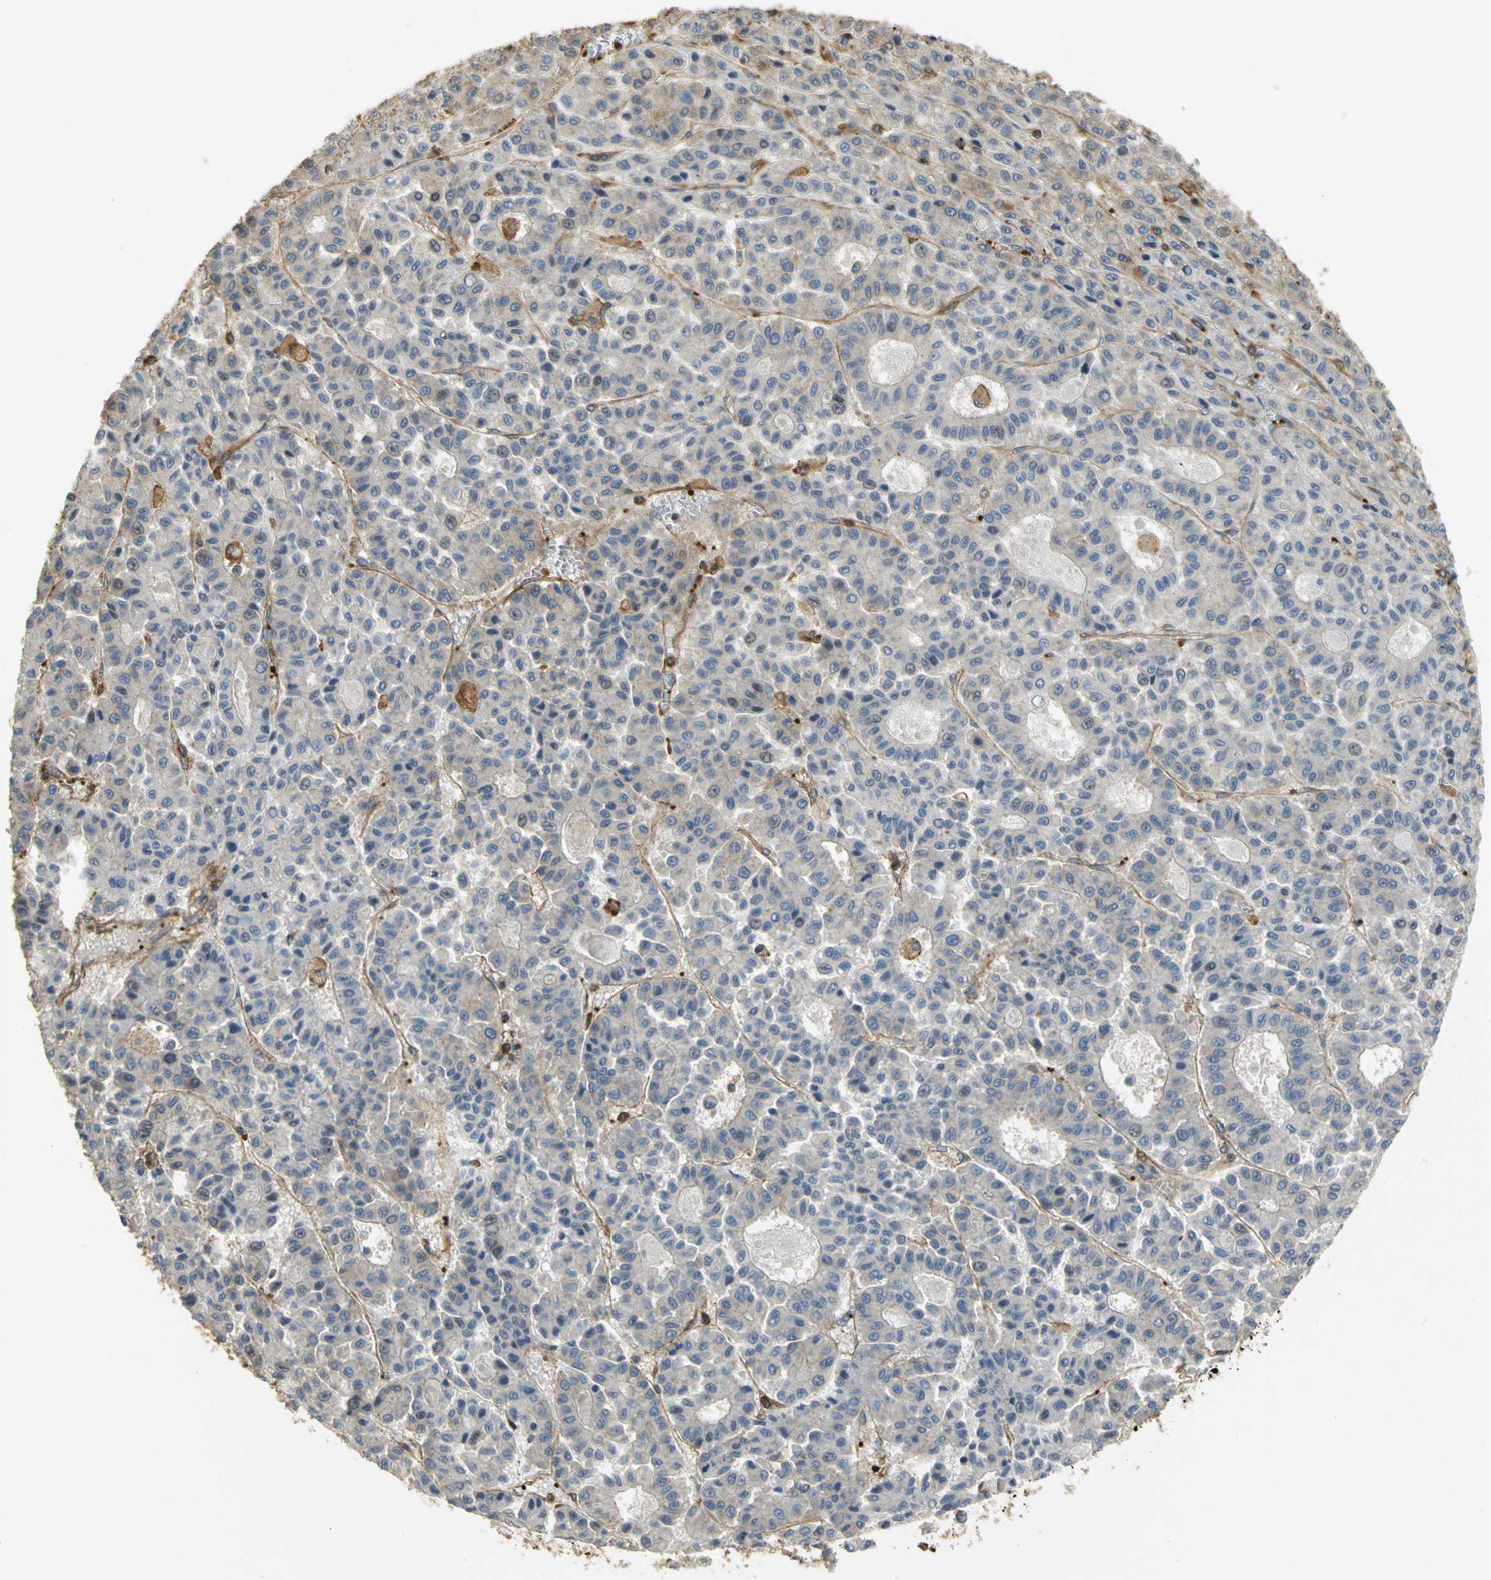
{"staining": {"intensity": "weak", "quantity": "25%-75%", "location": "cytoplasmic/membranous"}, "tissue": "liver cancer", "cell_type": "Tumor cells", "image_type": "cancer", "snomed": [{"axis": "morphology", "description": "Carcinoma, Hepatocellular, NOS"}, {"axis": "topography", "description": "Liver"}], "caption": "IHC photomicrograph of neoplastic tissue: liver cancer (hepatocellular carcinoma) stained using immunohistochemistry demonstrates low levels of weak protein expression localized specifically in the cytoplasmic/membranous of tumor cells, appearing as a cytoplasmic/membranous brown color.", "gene": "TLN1", "patient": {"sex": "male", "age": 70}}